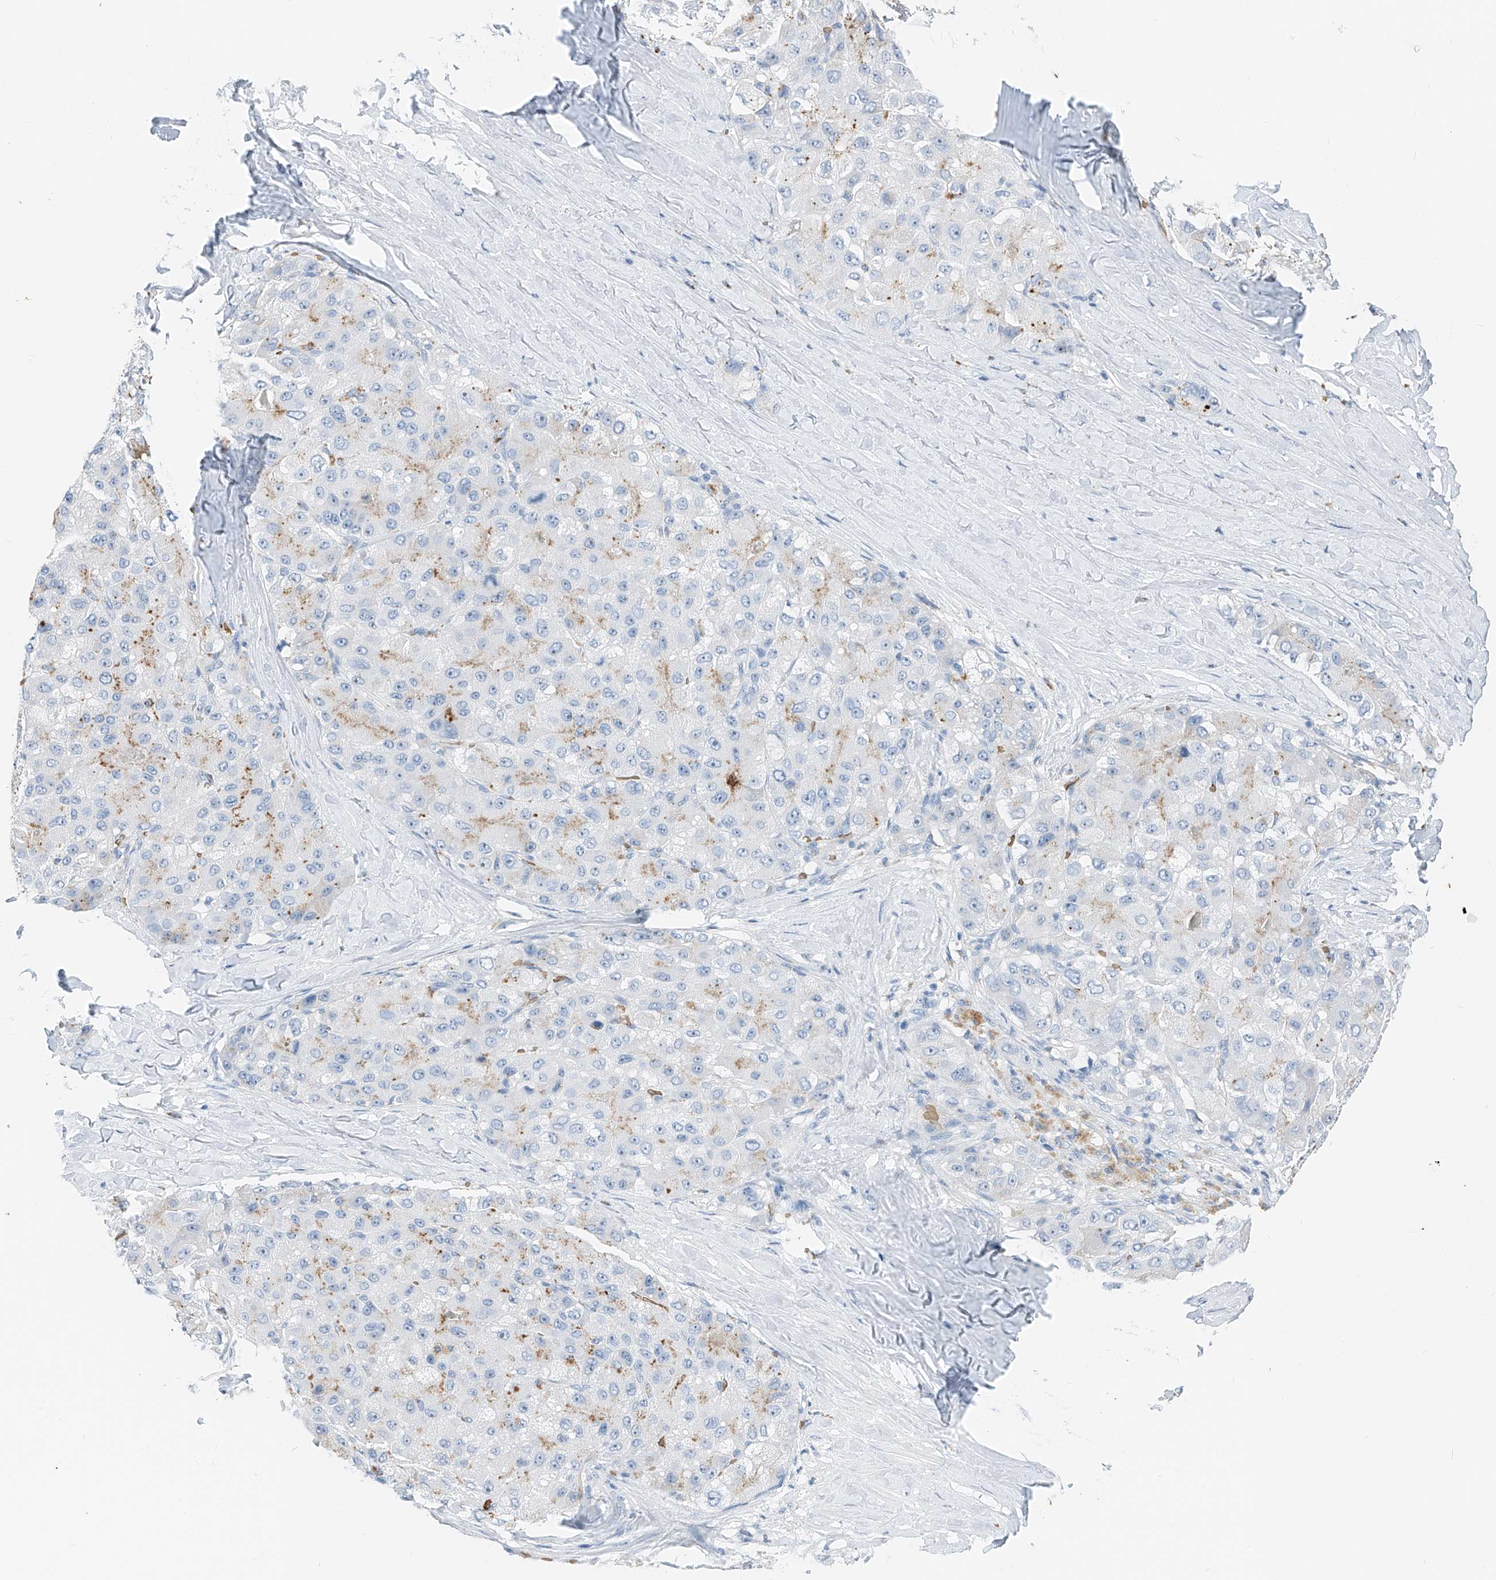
{"staining": {"intensity": "weak", "quantity": "<25%", "location": "cytoplasmic/membranous"}, "tissue": "liver cancer", "cell_type": "Tumor cells", "image_type": "cancer", "snomed": [{"axis": "morphology", "description": "Carcinoma, Hepatocellular, NOS"}, {"axis": "topography", "description": "Liver"}], "caption": "The immunohistochemistry image has no significant expression in tumor cells of hepatocellular carcinoma (liver) tissue.", "gene": "PRSS23", "patient": {"sex": "male", "age": 80}}